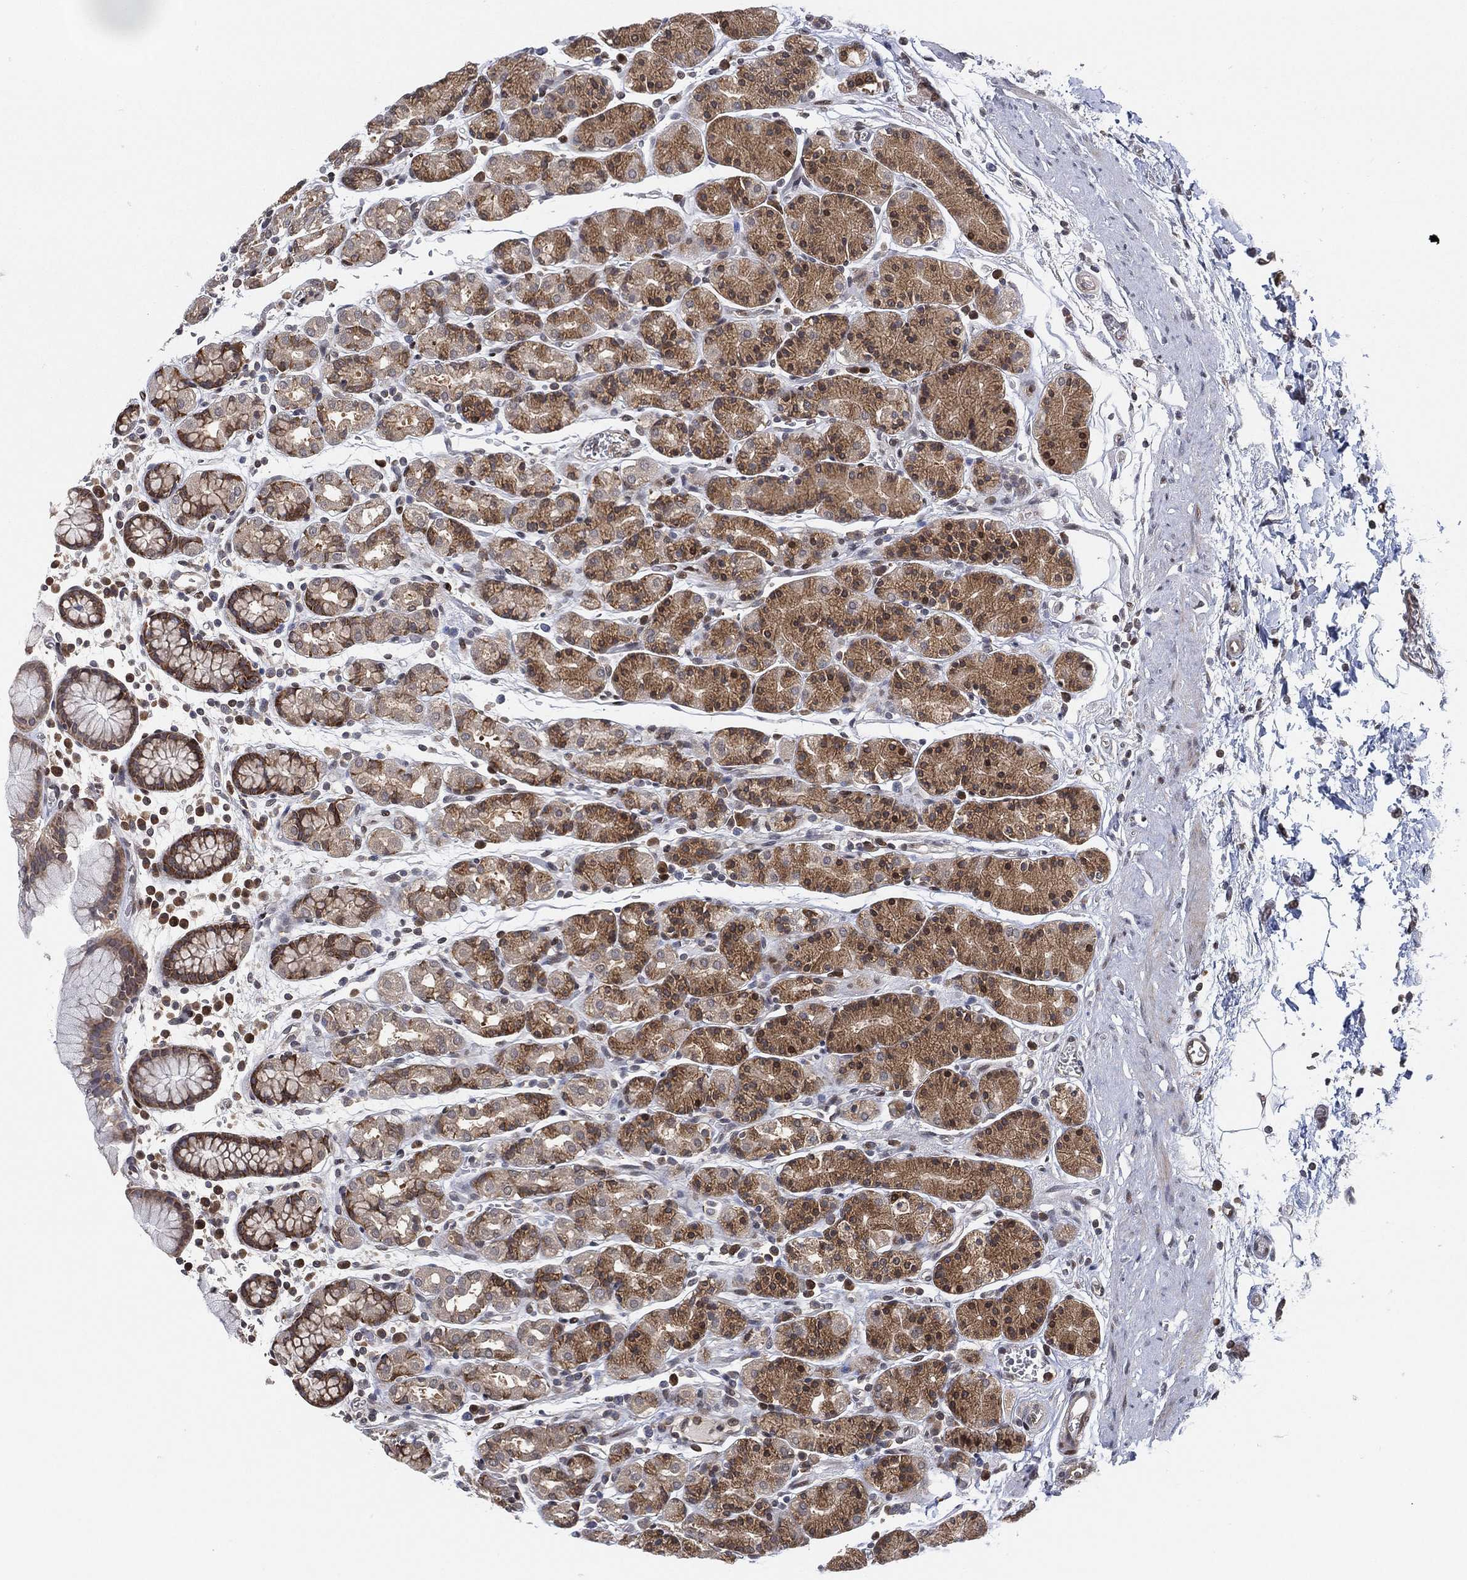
{"staining": {"intensity": "moderate", "quantity": ">75%", "location": "cytoplasmic/membranous"}, "tissue": "stomach", "cell_type": "Glandular cells", "image_type": "normal", "snomed": [{"axis": "morphology", "description": "Normal tissue, NOS"}, {"axis": "topography", "description": "Stomach, upper"}, {"axis": "topography", "description": "Stomach"}], "caption": "This image reveals IHC staining of normal stomach, with medium moderate cytoplasmic/membranous expression in about >75% of glandular cells.", "gene": "TMTC4", "patient": {"sex": "male", "age": 62}}